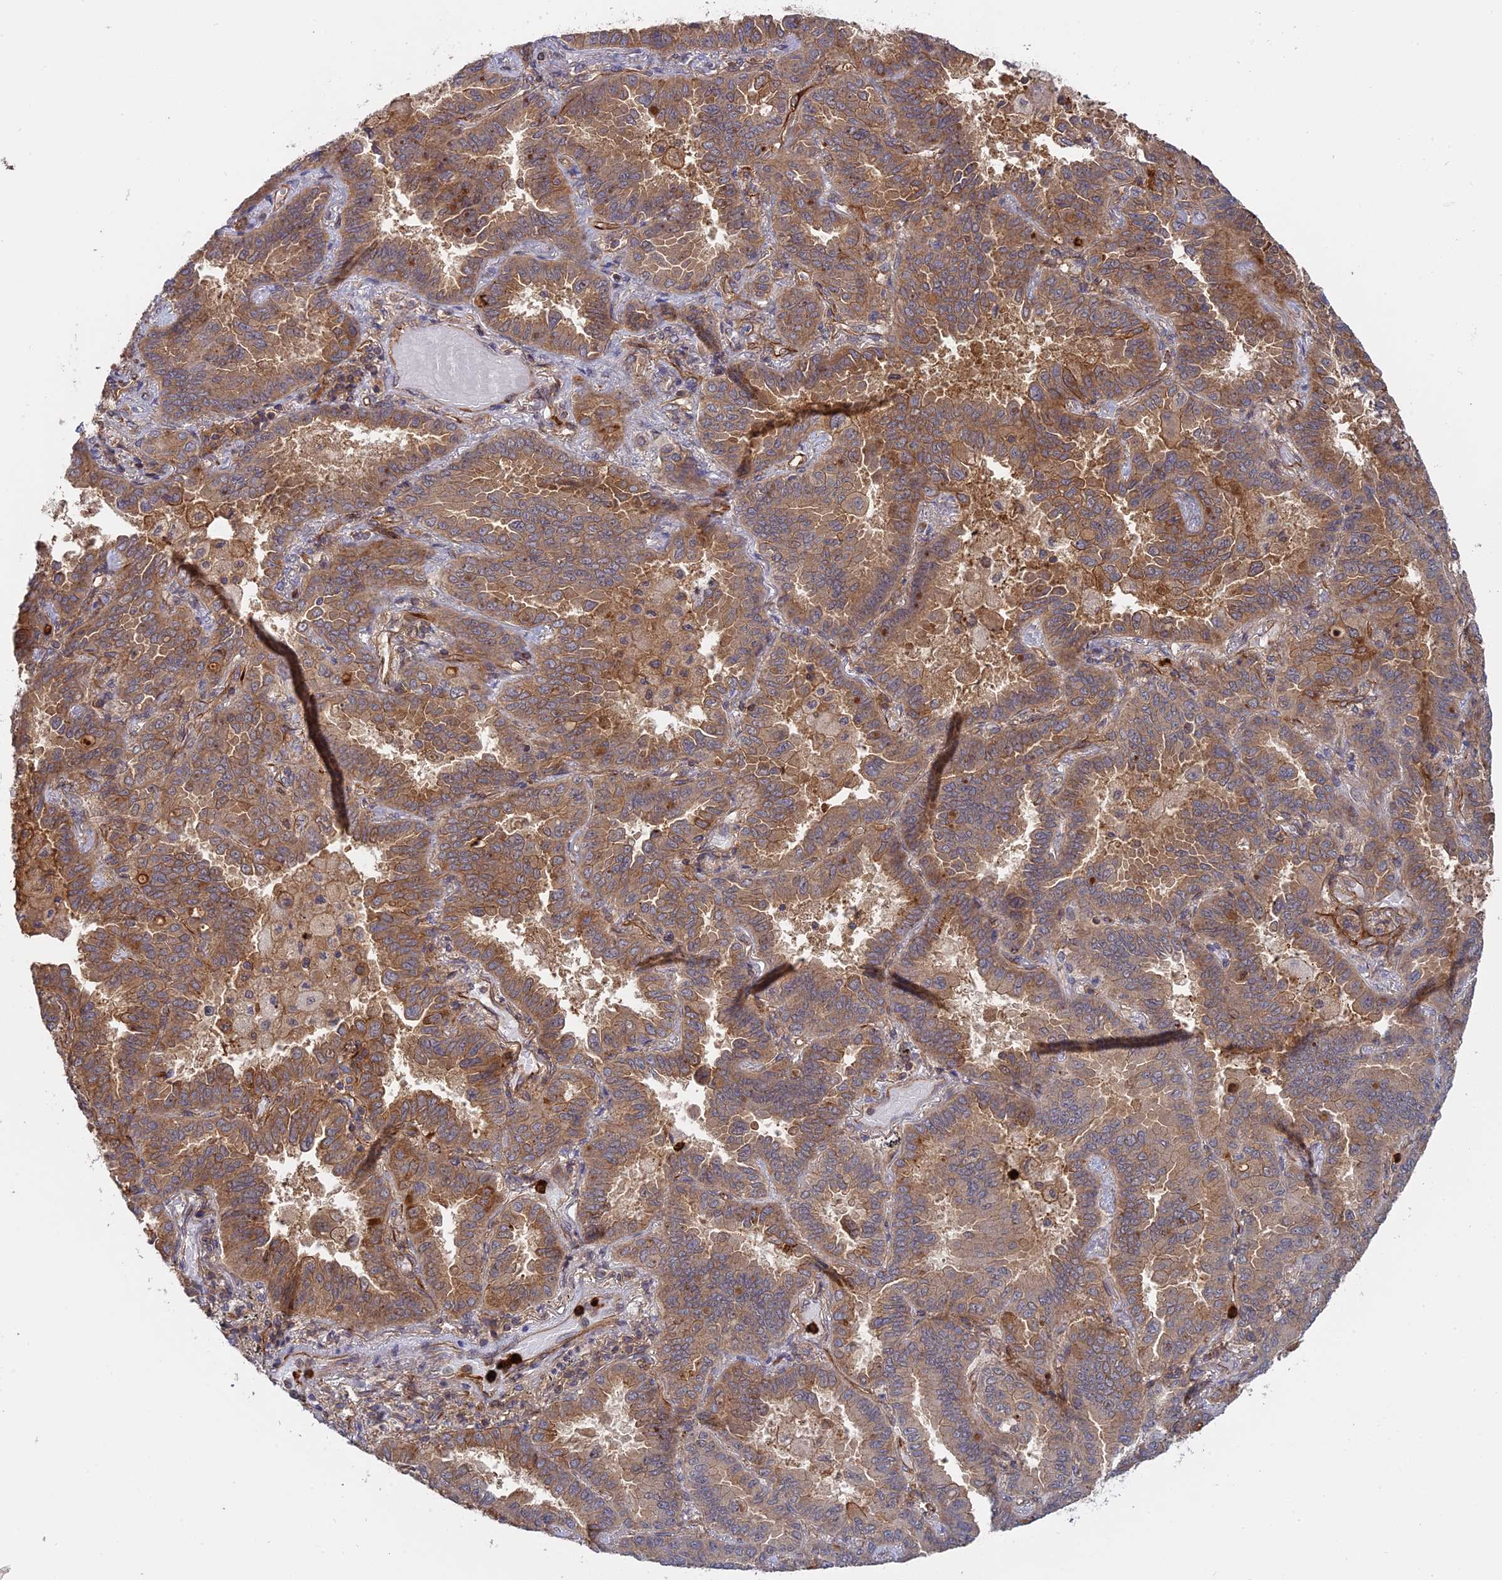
{"staining": {"intensity": "moderate", "quantity": ">75%", "location": "cytoplasmic/membranous"}, "tissue": "lung cancer", "cell_type": "Tumor cells", "image_type": "cancer", "snomed": [{"axis": "morphology", "description": "Adenocarcinoma, NOS"}, {"axis": "topography", "description": "Lung"}], "caption": "Immunohistochemical staining of human adenocarcinoma (lung) reveals moderate cytoplasmic/membranous protein positivity in approximately >75% of tumor cells.", "gene": "PHLDB3", "patient": {"sex": "male", "age": 64}}